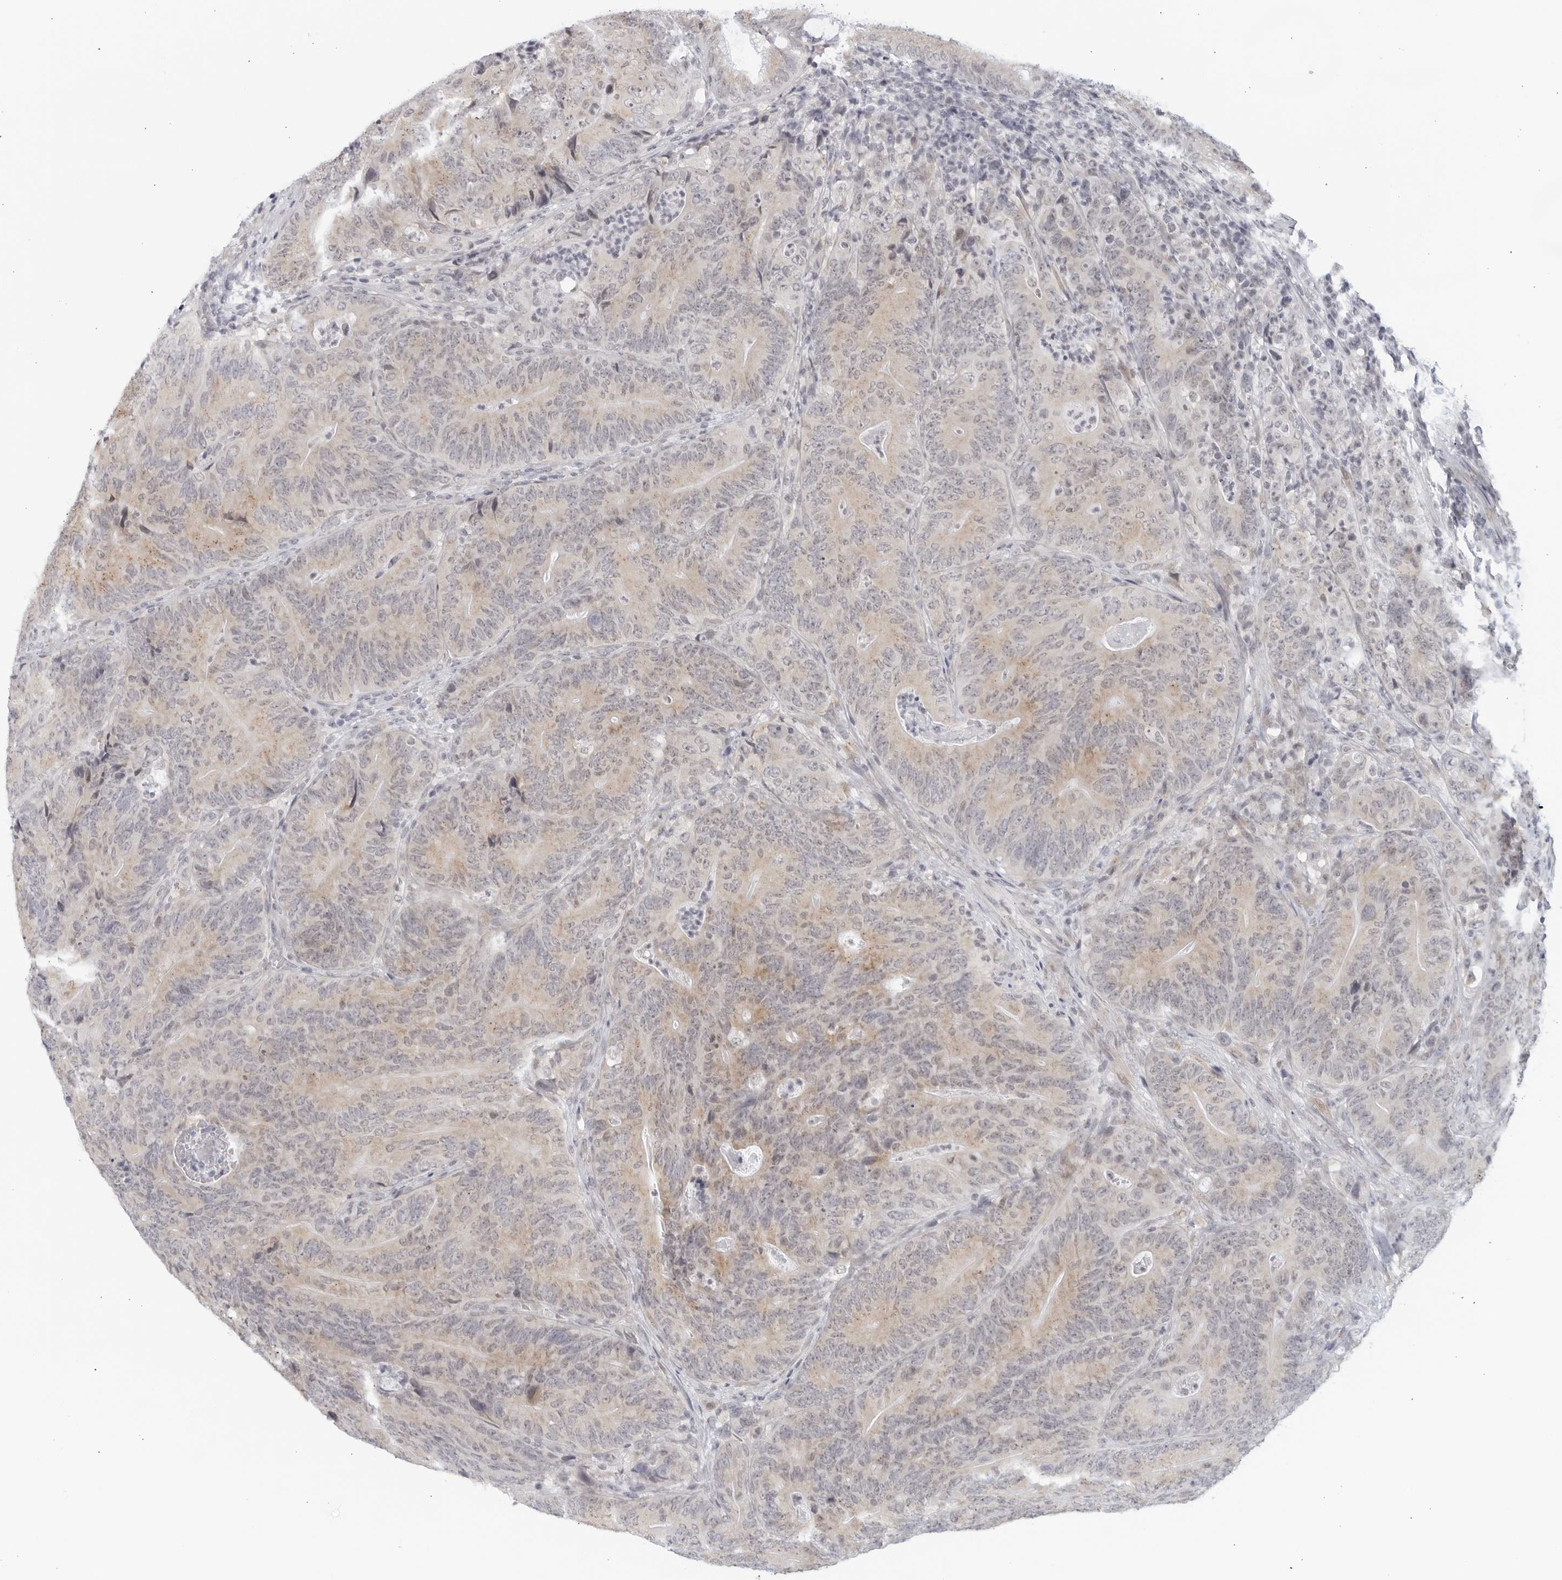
{"staining": {"intensity": "weak", "quantity": "25%-75%", "location": "cytoplasmic/membranous"}, "tissue": "colorectal cancer", "cell_type": "Tumor cells", "image_type": "cancer", "snomed": [{"axis": "morphology", "description": "Normal tissue, NOS"}, {"axis": "topography", "description": "Colon"}], "caption": "A brown stain highlights weak cytoplasmic/membranous positivity of a protein in colorectal cancer tumor cells.", "gene": "WDTC1", "patient": {"sex": "female", "age": 82}}